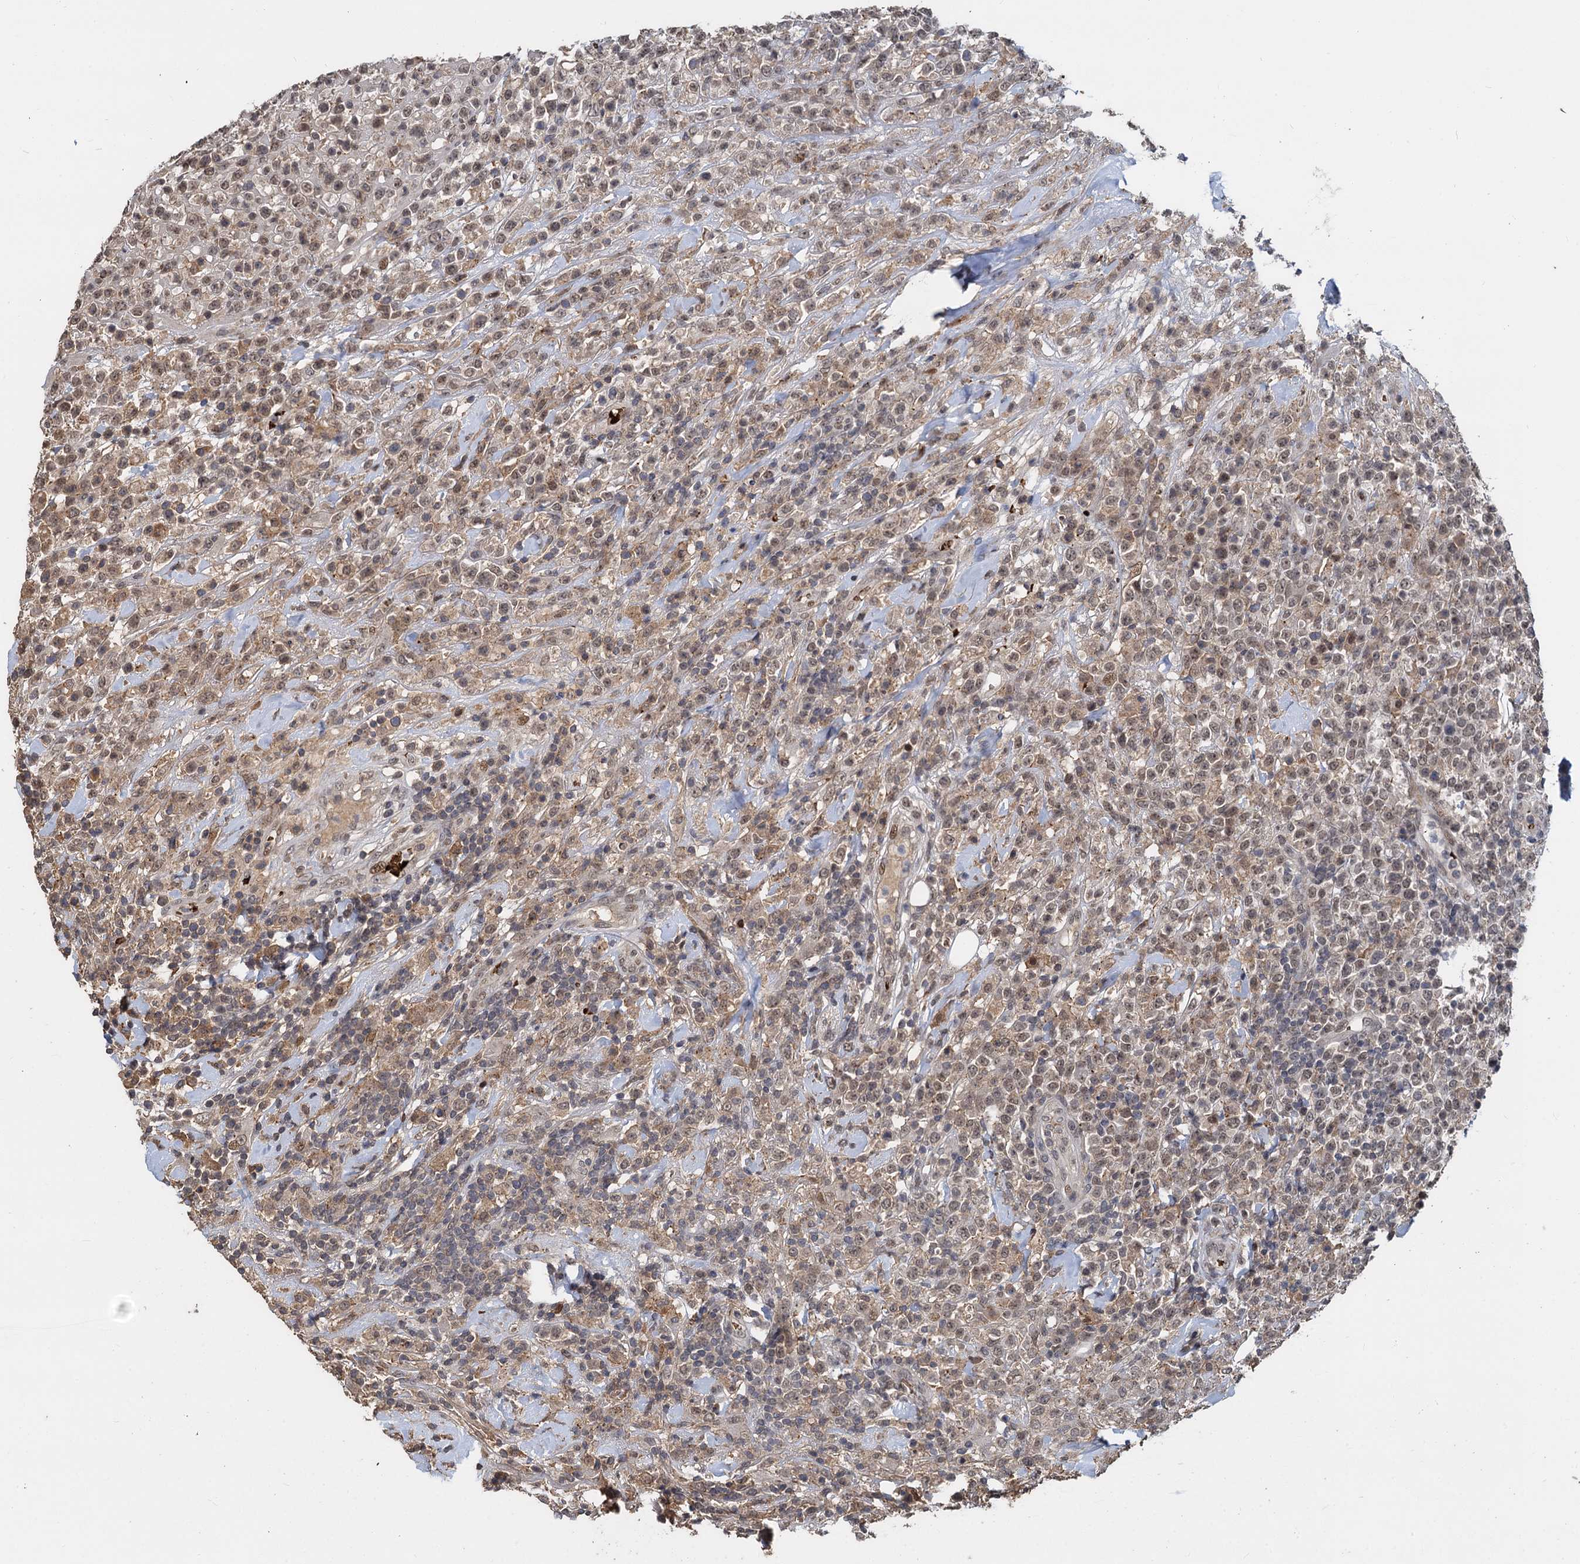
{"staining": {"intensity": "weak", "quantity": ">75%", "location": "nuclear"}, "tissue": "lymphoma", "cell_type": "Tumor cells", "image_type": "cancer", "snomed": [{"axis": "morphology", "description": "Malignant lymphoma, non-Hodgkin's type, High grade"}, {"axis": "topography", "description": "Colon"}], "caption": "This histopathology image demonstrates immunohistochemistry staining of malignant lymphoma, non-Hodgkin's type (high-grade), with low weak nuclear expression in about >75% of tumor cells.", "gene": "FANCI", "patient": {"sex": "female", "age": 53}}